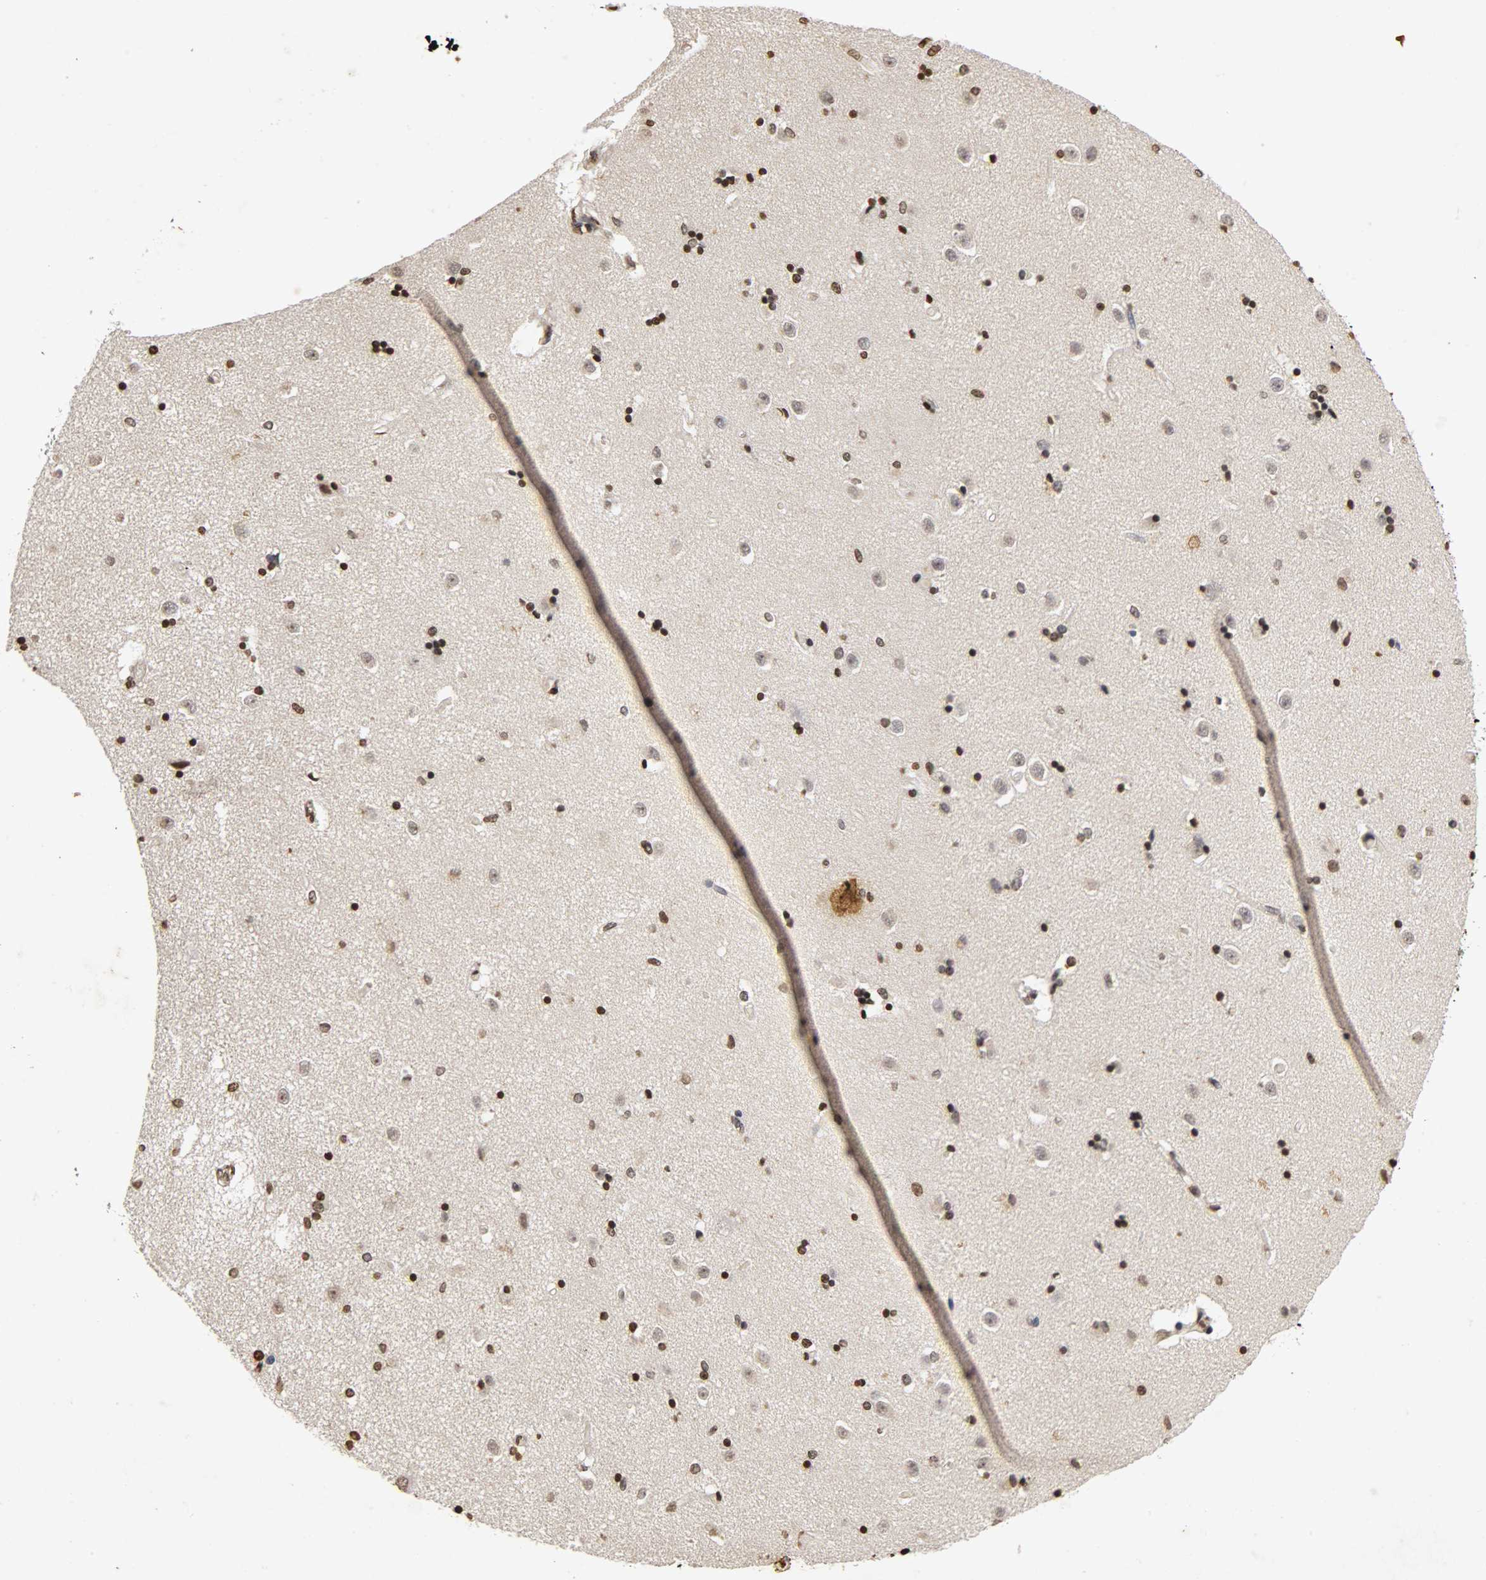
{"staining": {"intensity": "strong", "quantity": "25%-75%", "location": "nuclear"}, "tissue": "caudate", "cell_type": "Glial cells", "image_type": "normal", "snomed": [{"axis": "morphology", "description": "Normal tissue, NOS"}, {"axis": "topography", "description": "Lateral ventricle wall"}], "caption": "Protein staining of normal caudate exhibits strong nuclear positivity in approximately 25%-75% of glial cells.", "gene": "ERCC2", "patient": {"sex": "female", "age": 54}}